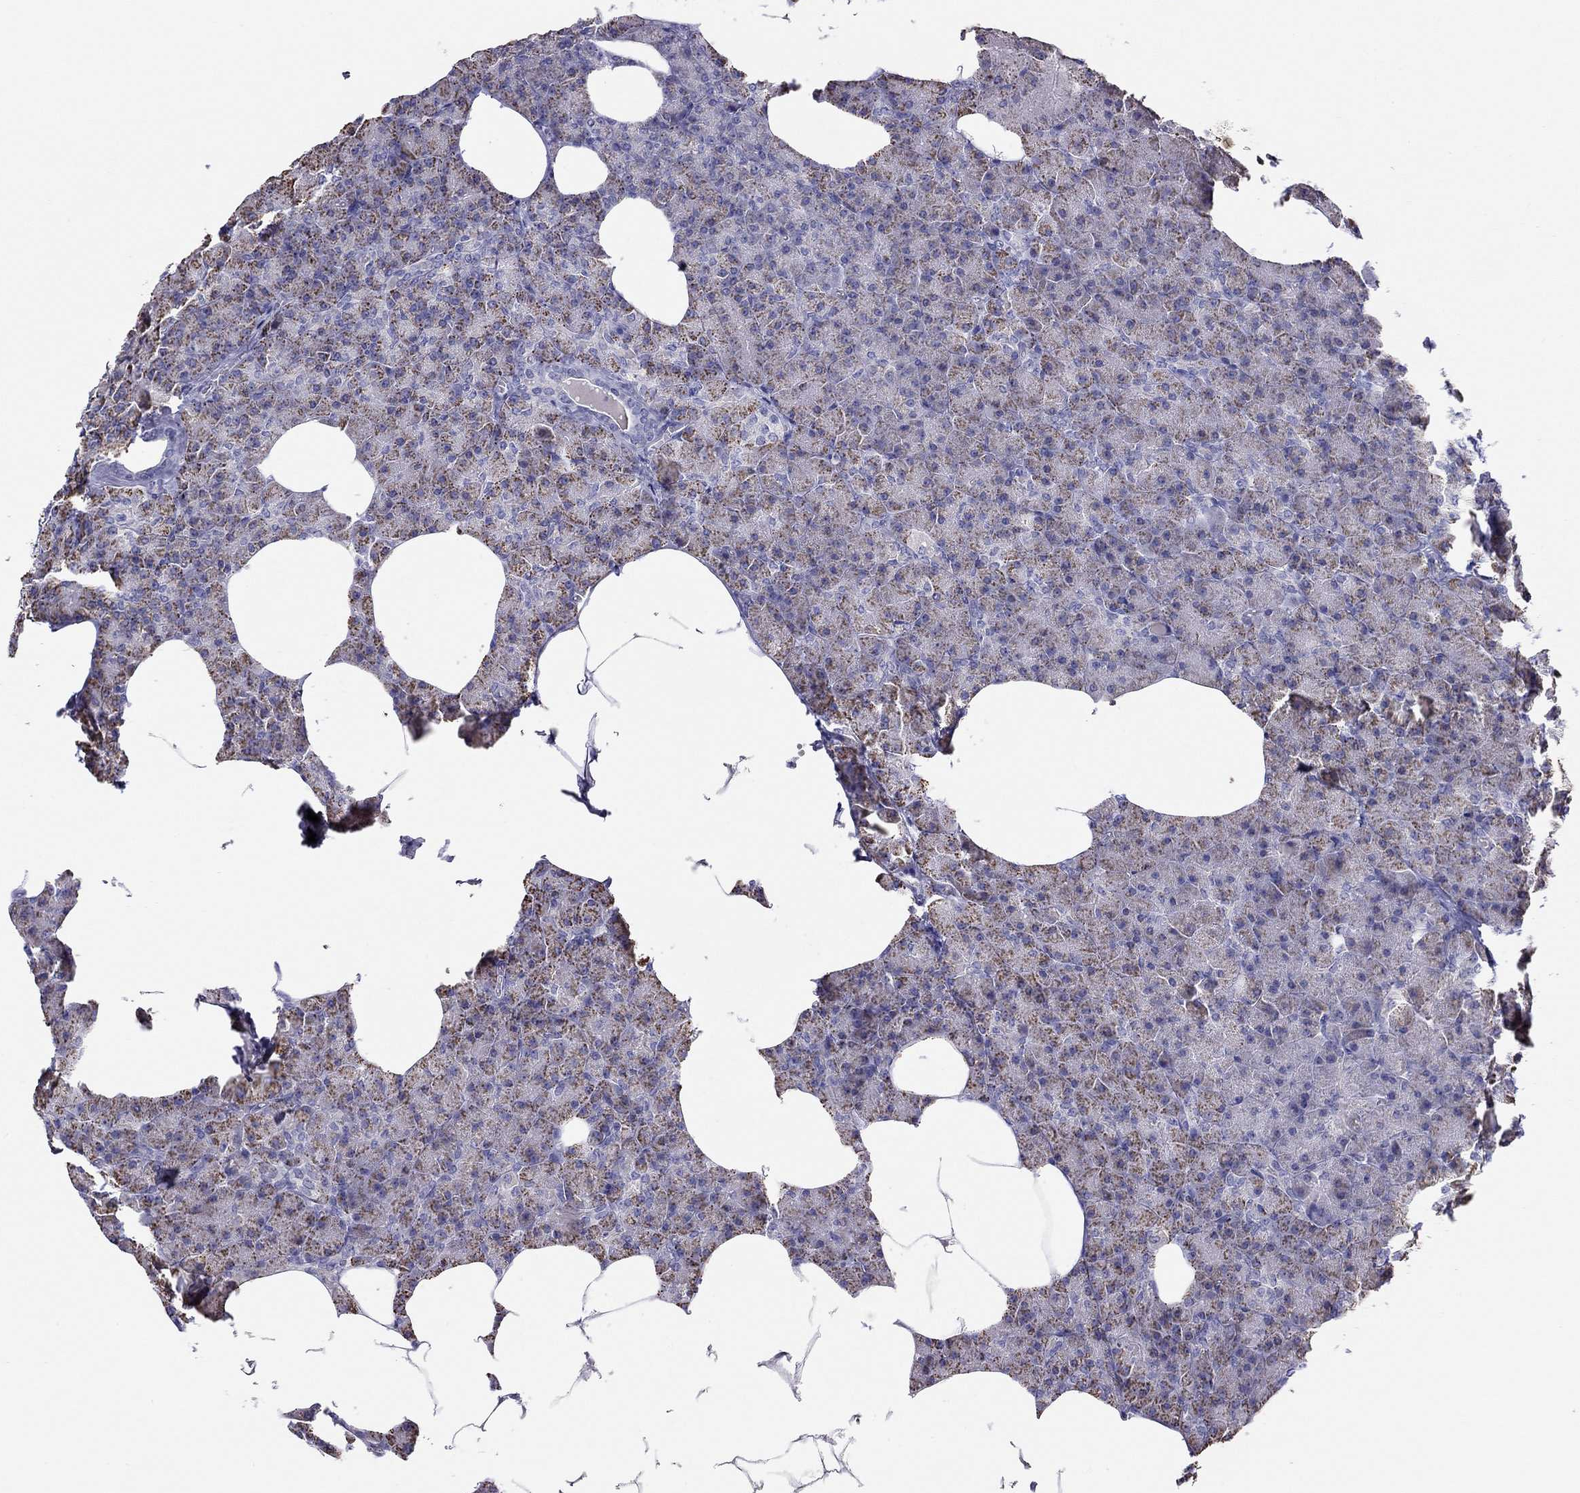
{"staining": {"intensity": "moderate", "quantity": "25%-75%", "location": "cytoplasmic/membranous"}, "tissue": "pancreas", "cell_type": "Exocrine glandular cells", "image_type": "normal", "snomed": [{"axis": "morphology", "description": "Normal tissue, NOS"}, {"axis": "topography", "description": "Pancreas"}], "caption": "Exocrine glandular cells demonstrate medium levels of moderate cytoplasmic/membranous expression in approximately 25%-75% of cells in benign pancreas.", "gene": "KCNV2", "patient": {"sex": "female", "age": 45}}